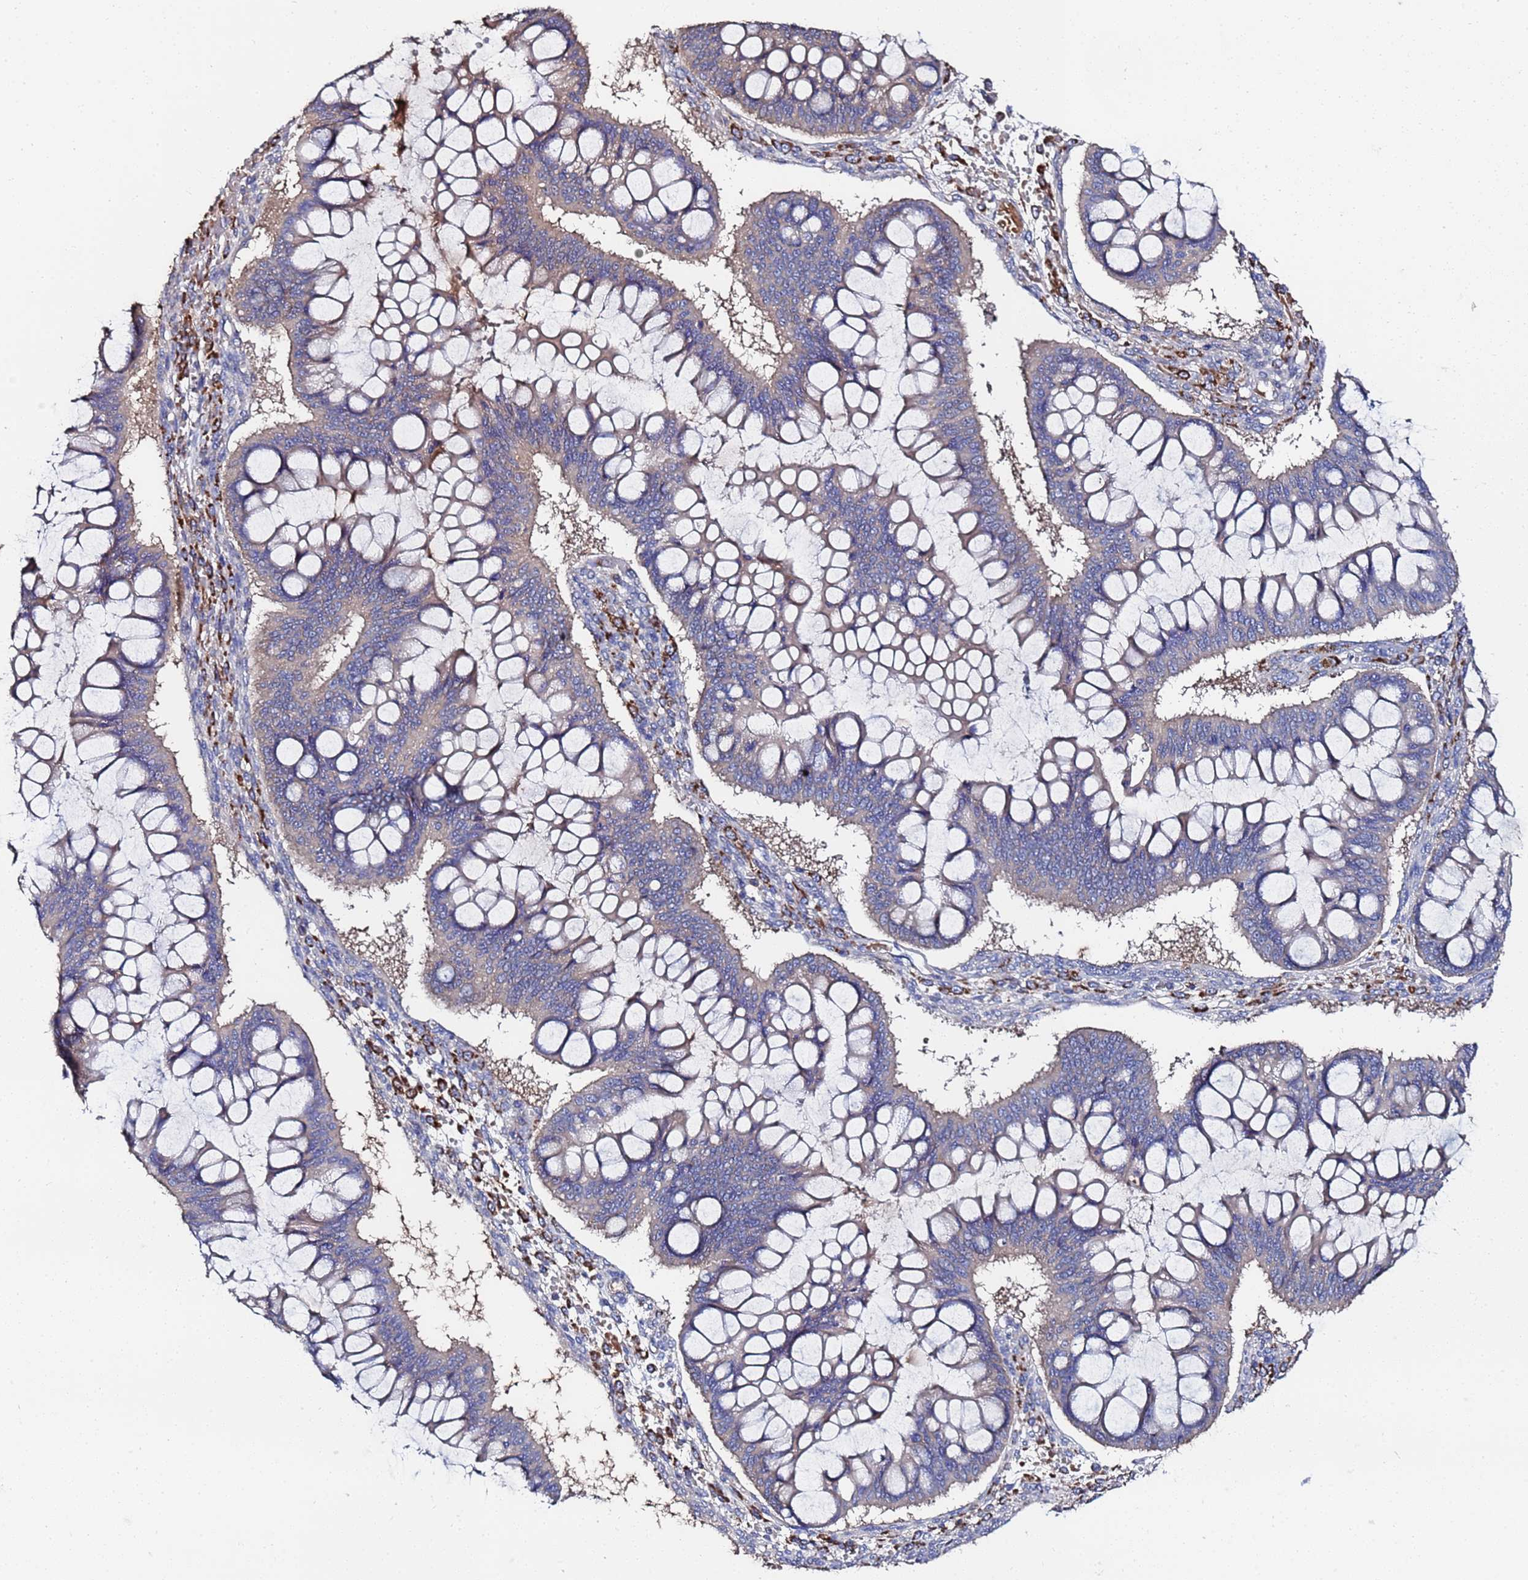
{"staining": {"intensity": "weak", "quantity": "25%-75%", "location": "cytoplasmic/membranous"}, "tissue": "ovarian cancer", "cell_type": "Tumor cells", "image_type": "cancer", "snomed": [{"axis": "morphology", "description": "Cystadenocarcinoma, mucinous, NOS"}, {"axis": "topography", "description": "Ovary"}], "caption": "Immunohistochemistry (IHC) of human ovarian mucinous cystadenocarcinoma reveals low levels of weak cytoplasmic/membranous positivity in about 25%-75% of tumor cells.", "gene": "TCP10L", "patient": {"sex": "female", "age": 73}}